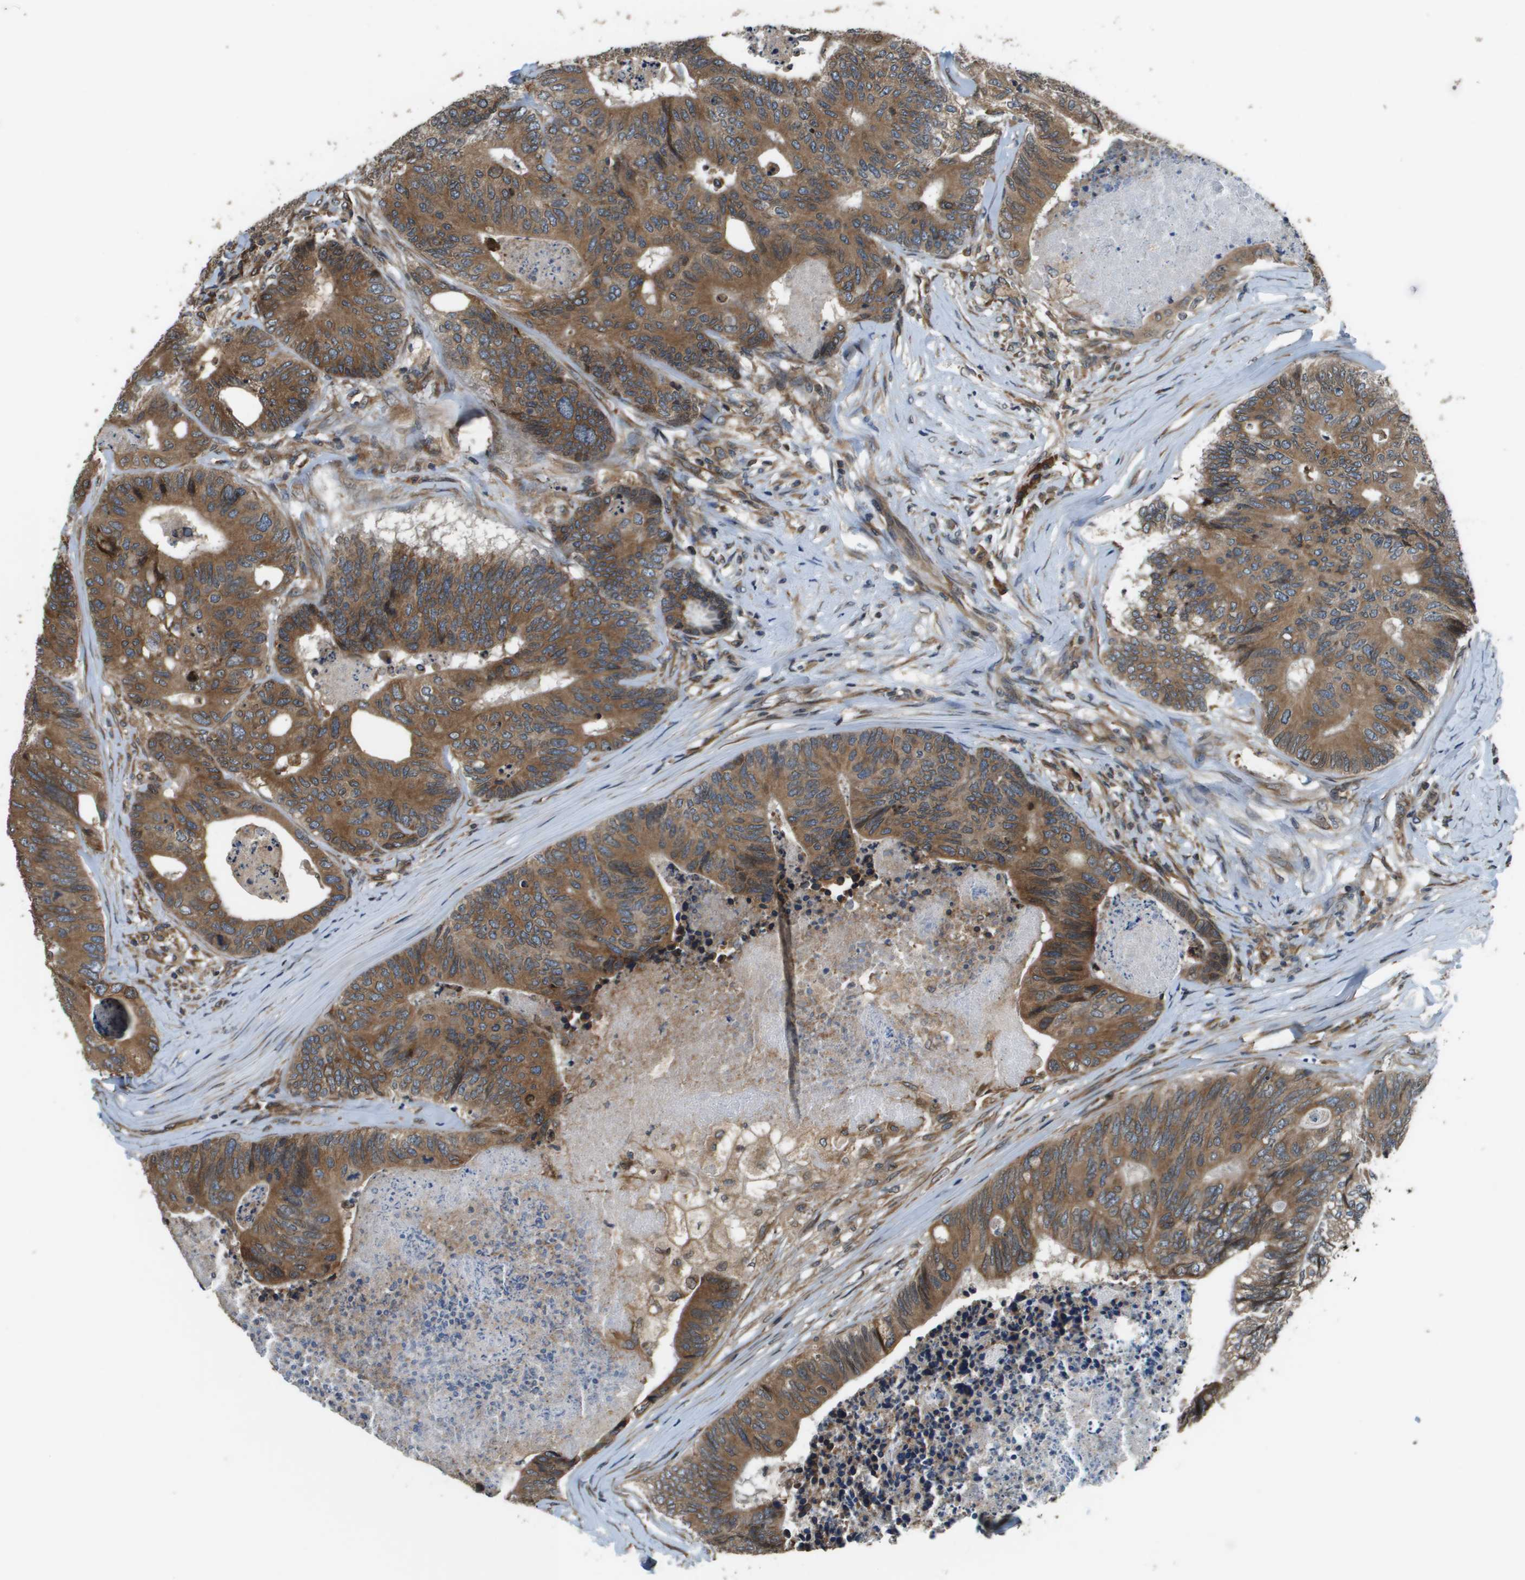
{"staining": {"intensity": "moderate", "quantity": ">75%", "location": "cytoplasmic/membranous"}, "tissue": "colorectal cancer", "cell_type": "Tumor cells", "image_type": "cancer", "snomed": [{"axis": "morphology", "description": "Adenocarcinoma, NOS"}, {"axis": "topography", "description": "Colon"}], "caption": "IHC staining of colorectal adenocarcinoma, which shows medium levels of moderate cytoplasmic/membranous expression in about >75% of tumor cells indicating moderate cytoplasmic/membranous protein expression. The staining was performed using DAB (brown) for protein detection and nuclei were counterstained in hematoxylin (blue).", "gene": "SEC62", "patient": {"sex": "female", "age": 67}}